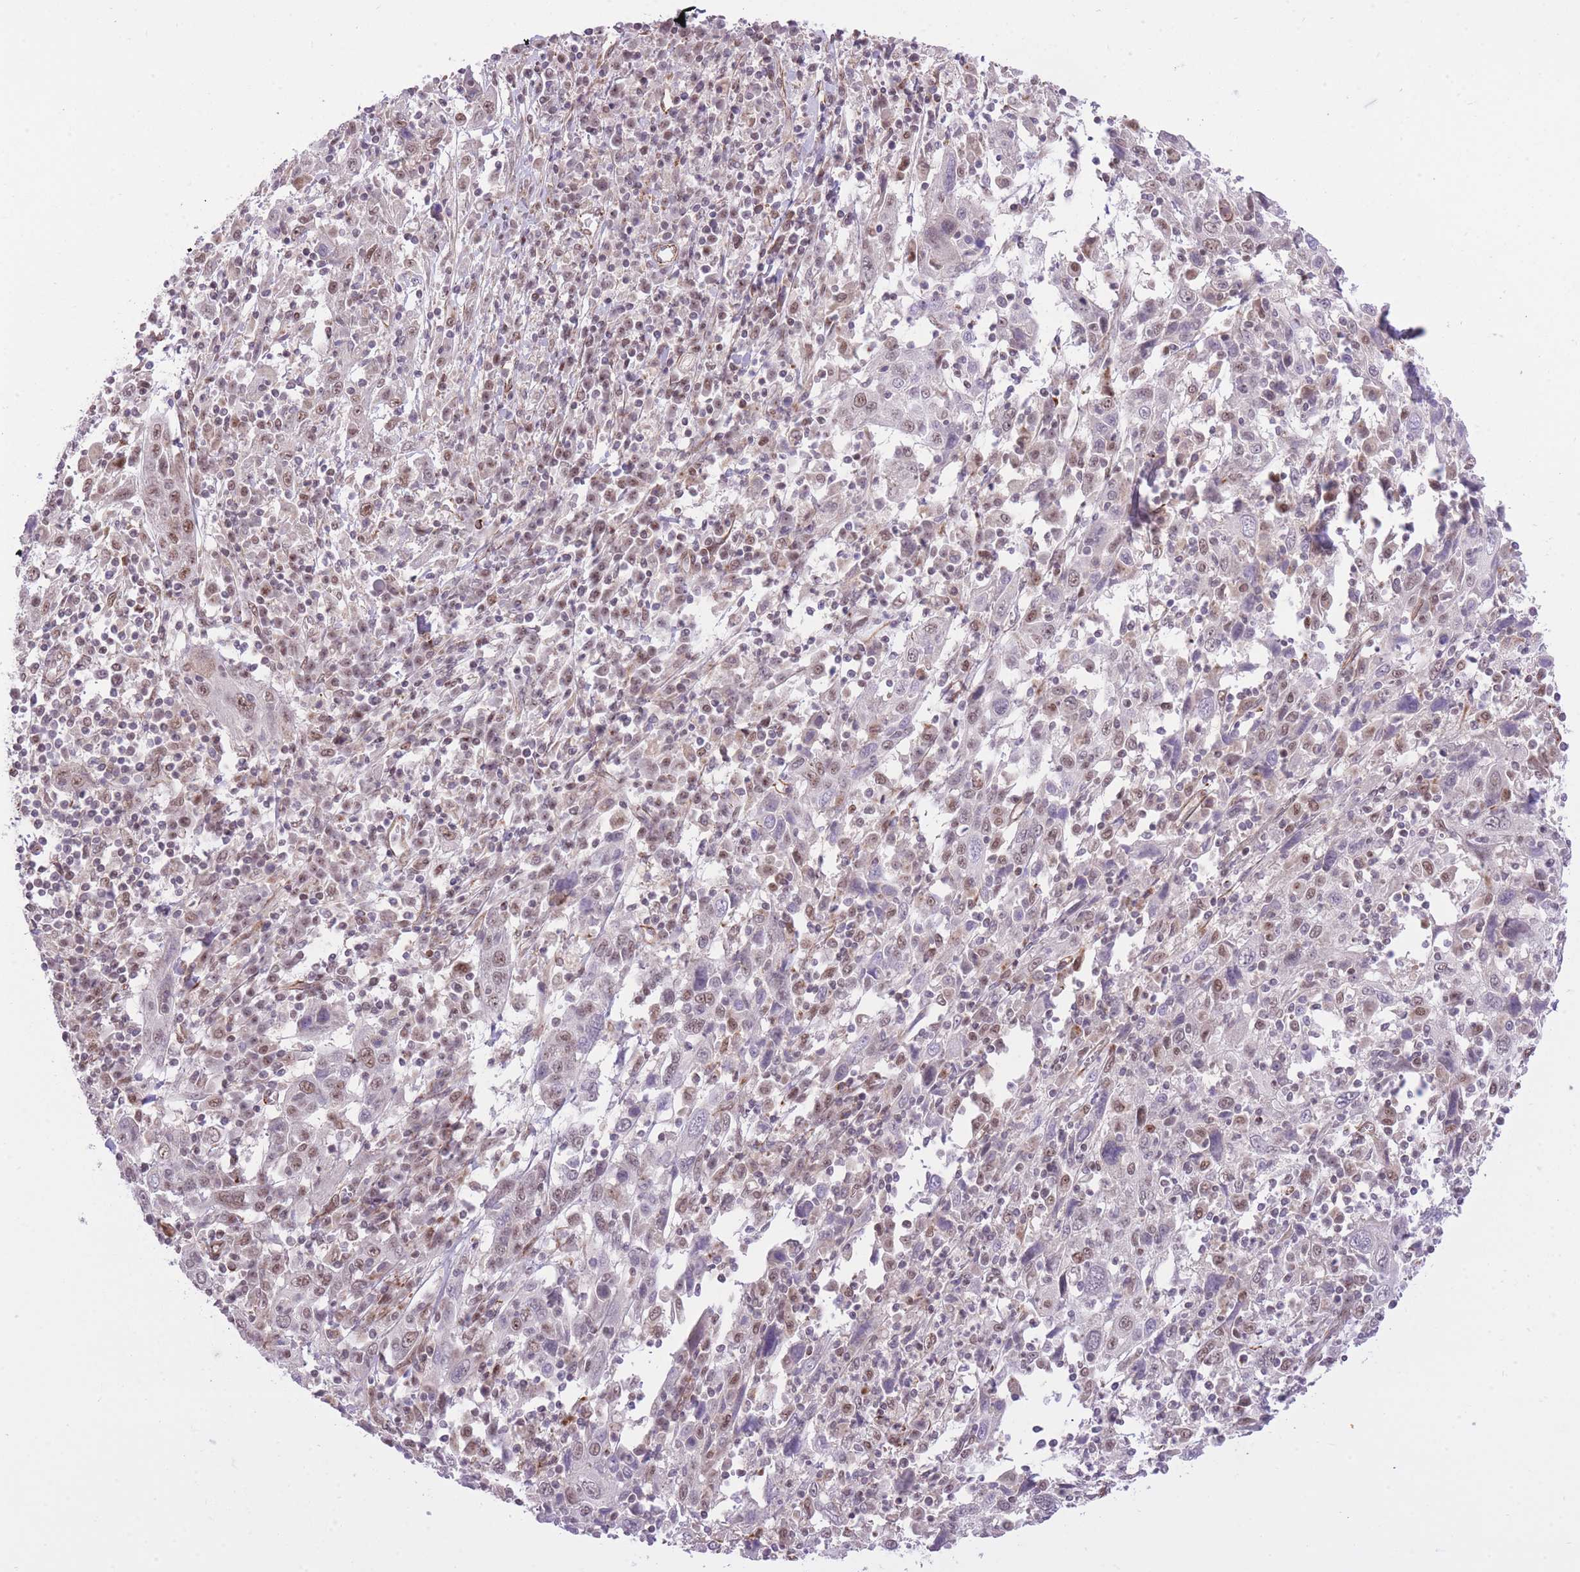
{"staining": {"intensity": "weak", "quantity": ">75%", "location": "nuclear"}, "tissue": "cervical cancer", "cell_type": "Tumor cells", "image_type": "cancer", "snomed": [{"axis": "morphology", "description": "Squamous cell carcinoma, NOS"}, {"axis": "topography", "description": "Cervix"}], "caption": "Immunohistochemical staining of human cervical cancer demonstrates low levels of weak nuclear protein positivity in about >75% of tumor cells. The staining is performed using DAB brown chromogen to label protein expression. The nuclei are counter-stained blue using hematoxylin.", "gene": "ELL", "patient": {"sex": "female", "age": 46}}